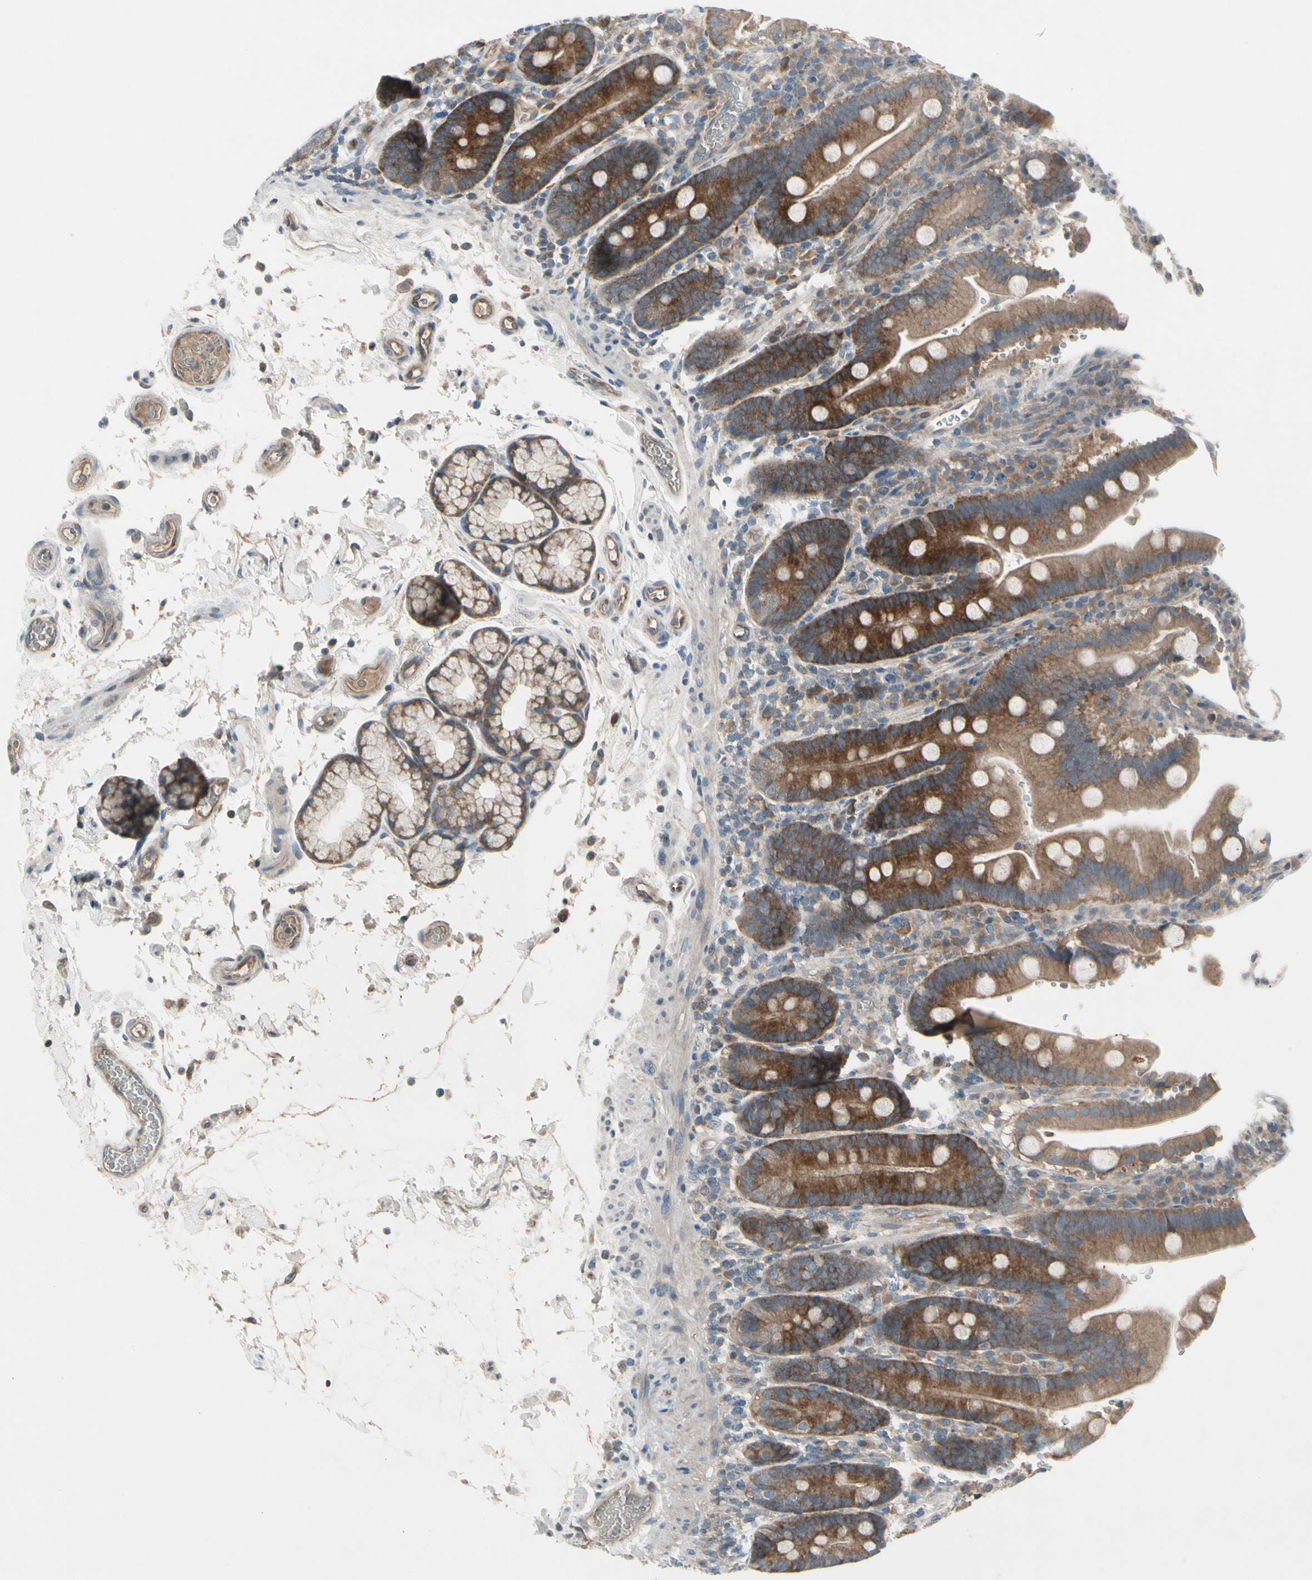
{"staining": {"intensity": "strong", "quantity": ">75%", "location": "cytoplasmic/membranous"}, "tissue": "duodenum", "cell_type": "Glandular cells", "image_type": "normal", "snomed": [{"axis": "morphology", "description": "Normal tissue, NOS"}, {"axis": "topography", "description": "Small intestine, NOS"}], "caption": "The photomicrograph shows immunohistochemical staining of benign duodenum. There is strong cytoplasmic/membranous expression is identified in about >75% of glandular cells.", "gene": "PANK2", "patient": {"sex": "female", "age": 71}}